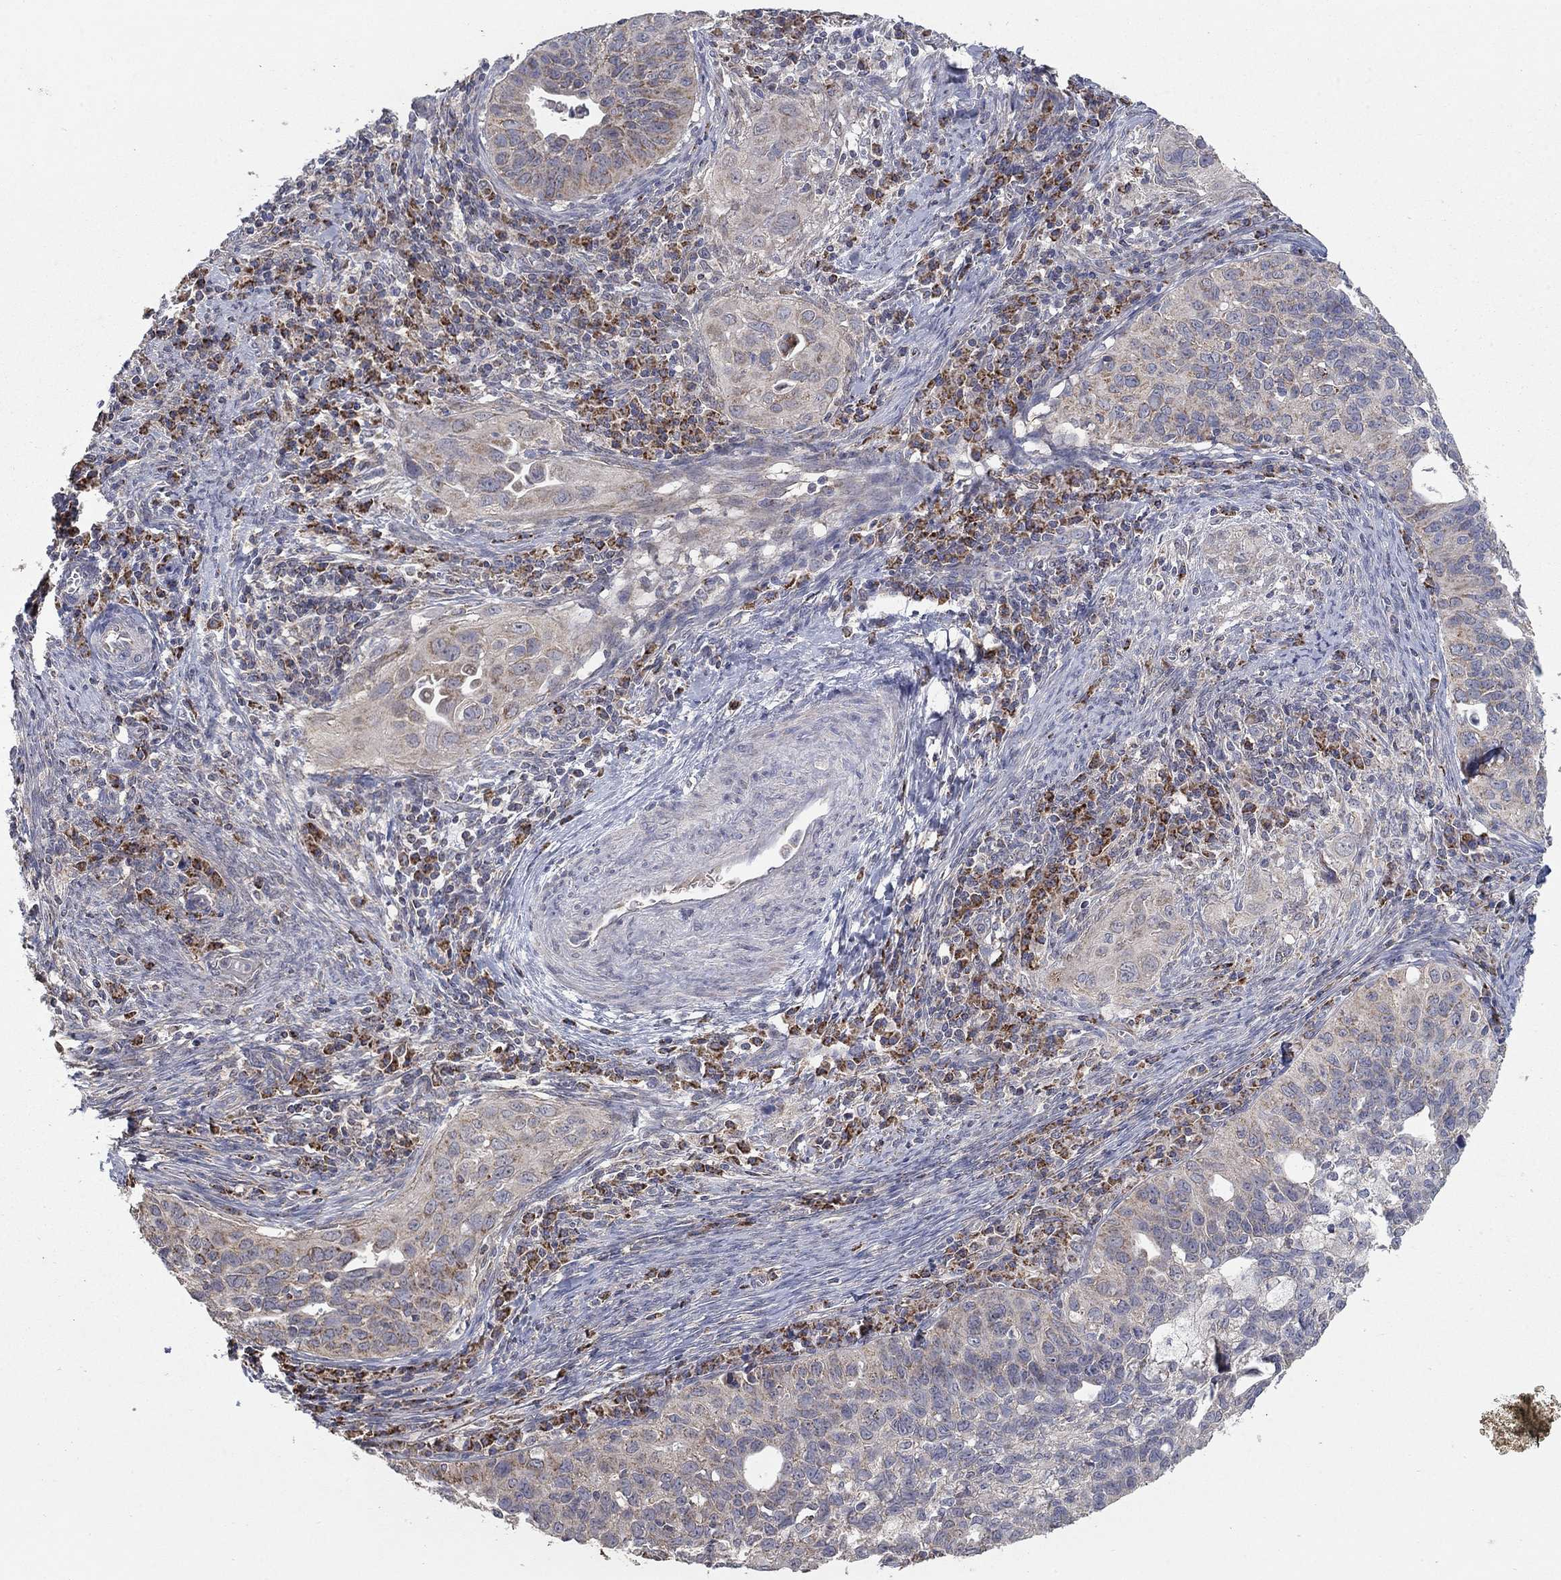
{"staining": {"intensity": "moderate", "quantity": "25%-75%", "location": "cytoplasmic/membranous"}, "tissue": "cervical cancer", "cell_type": "Tumor cells", "image_type": "cancer", "snomed": [{"axis": "morphology", "description": "Squamous cell carcinoma, NOS"}, {"axis": "topography", "description": "Cervix"}], "caption": "There is medium levels of moderate cytoplasmic/membranous positivity in tumor cells of squamous cell carcinoma (cervical), as demonstrated by immunohistochemical staining (brown color).", "gene": "GPSM1", "patient": {"sex": "female", "age": 26}}